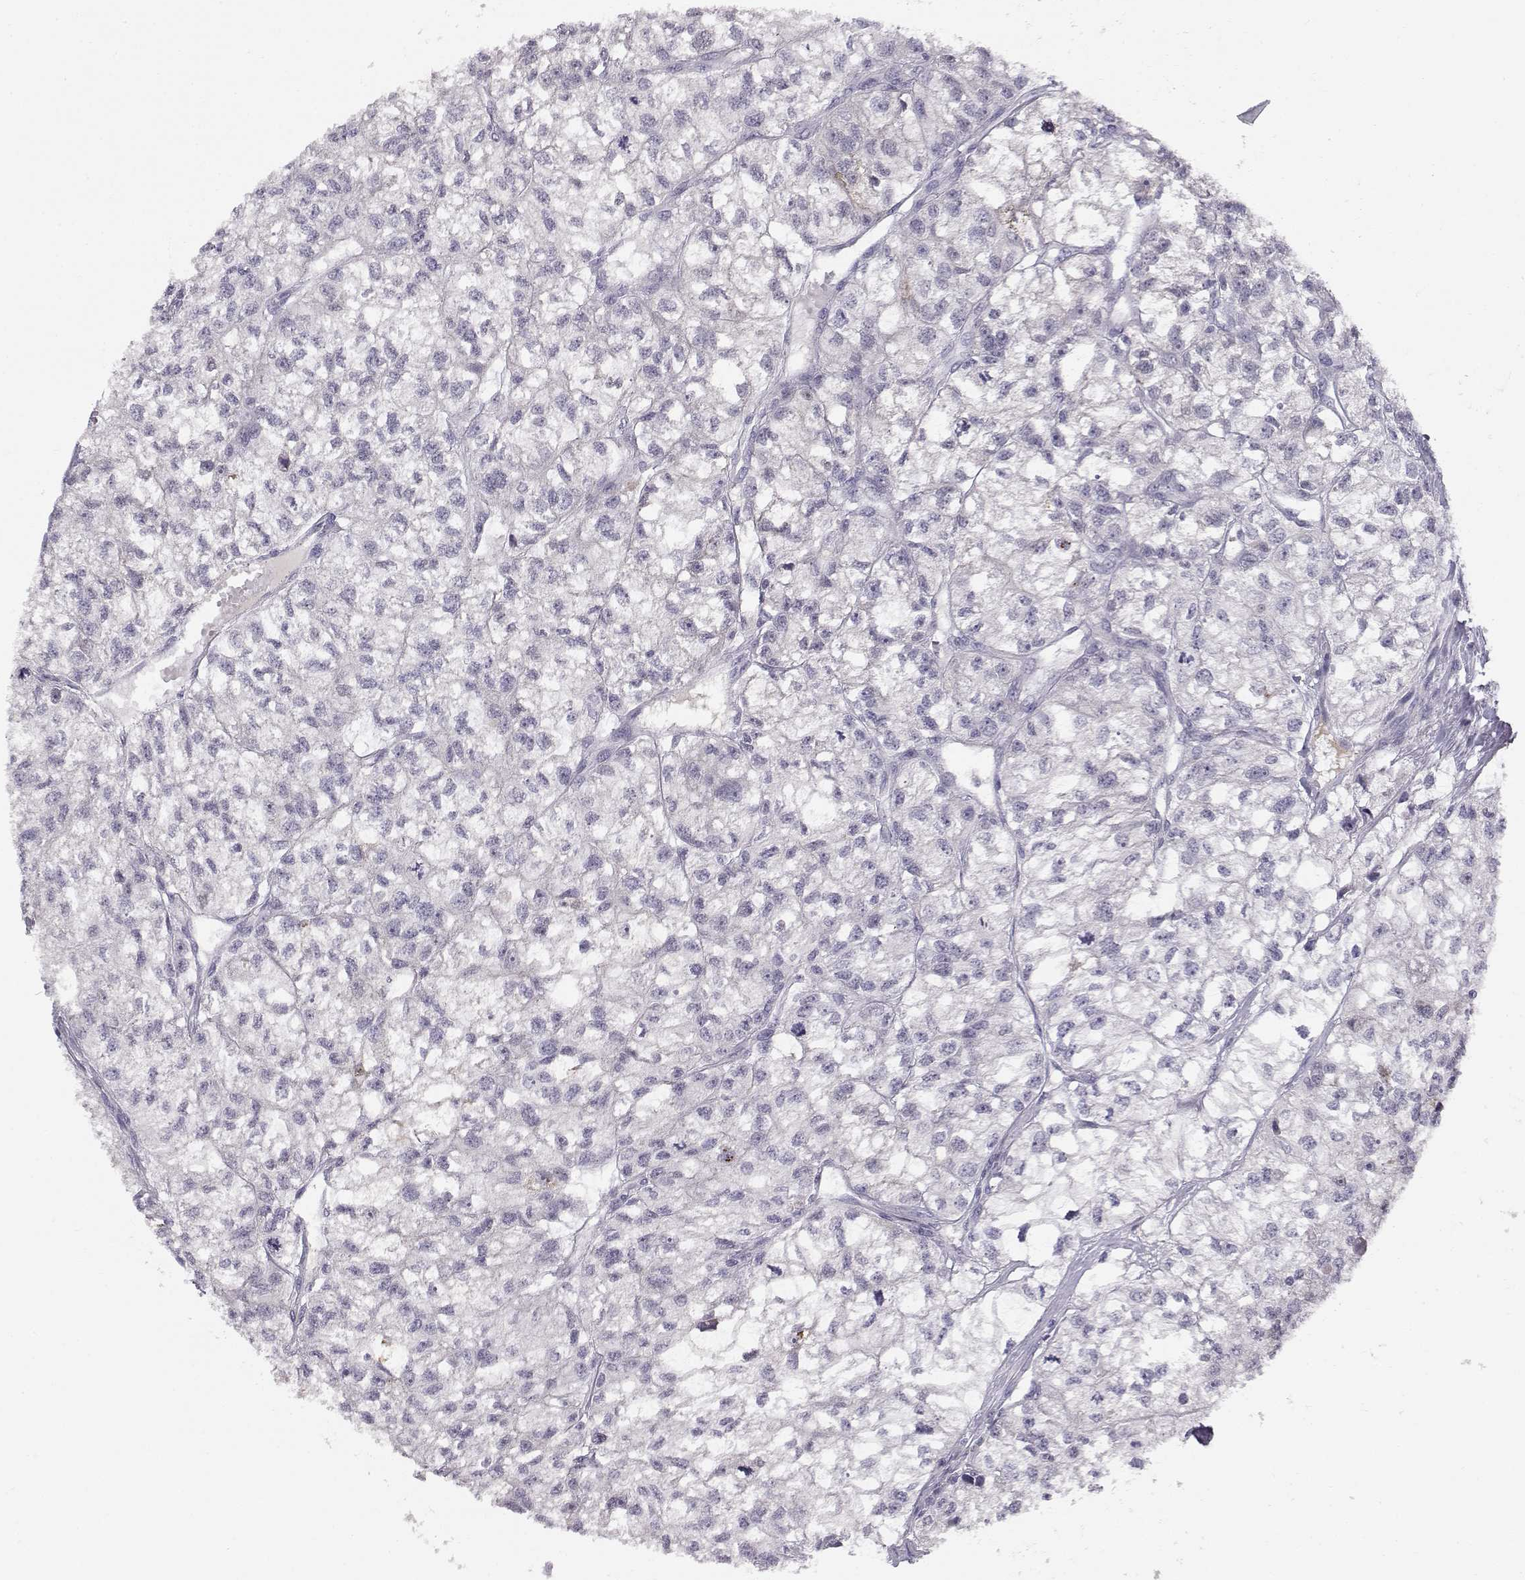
{"staining": {"intensity": "negative", "quantity": "none", "location": "none"}, "tissue": "renal cancer", "cell_type": "Tumor cells", "image_type": "cancer", "snomed": [{"axis": "morphology", "description": "Adenocarcinoma, NOS"}, {"axis": "topography", "description": "Kidney"}], "caption": "An IHC image of renal cancer is shown. There is no staining in tumor cells of renal cancer.", "gene": "ACSL6", "patient": {"sex": "male", "age": 56}}